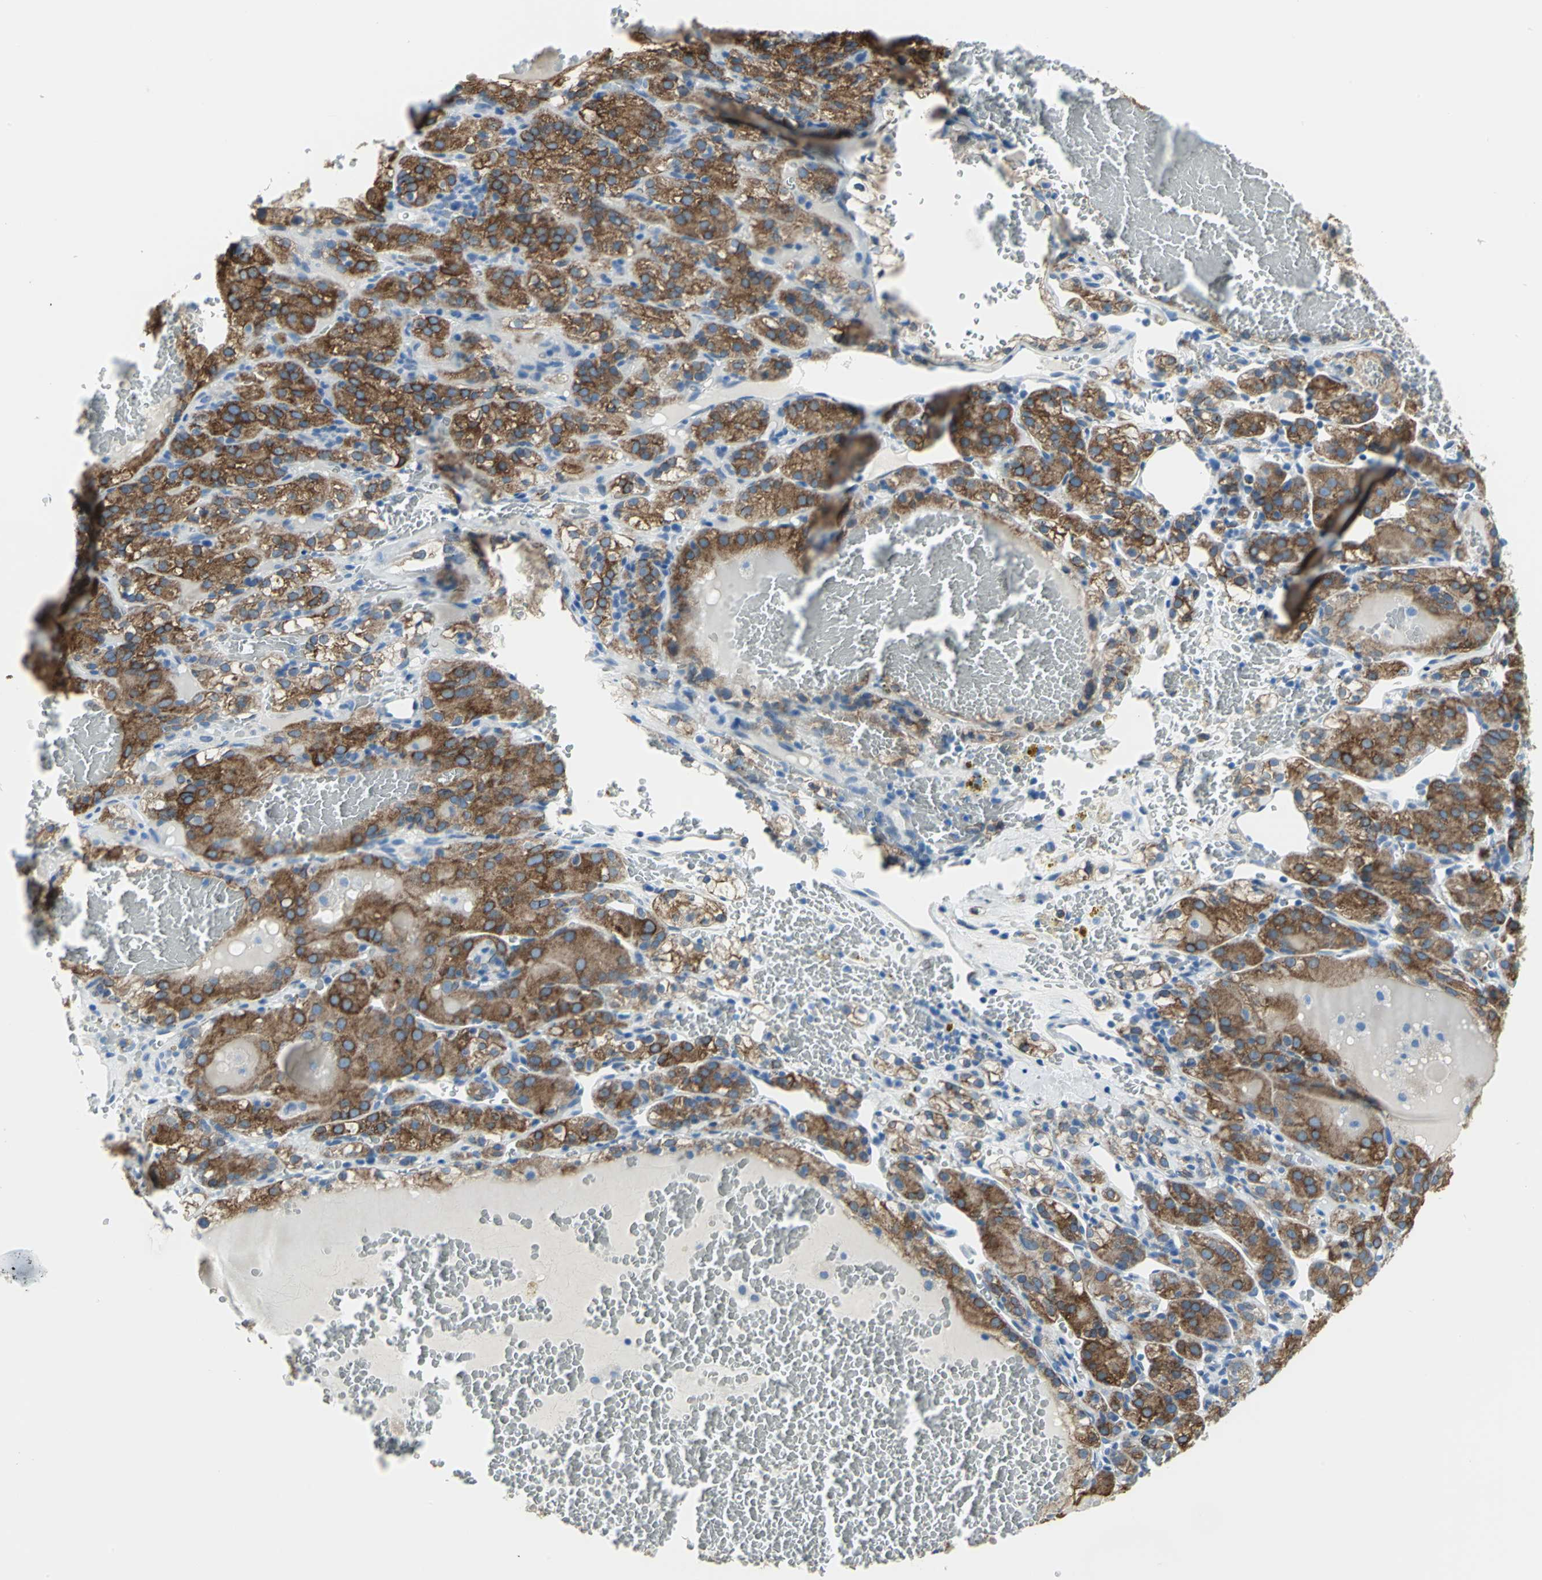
{"staining": {"intensity": "strong", "quantity": ">75%", "location": "cytoplasmic/membranous"}, "tissue": "renal cancer", "cell_type": "Tumor cells", "image_type": "cancer", "snomed": [{"axis": "morphology", "description": "Normal tissue, NOS"}, {"axis": "morphology", "description": "Adenocarcinoma, NOS"}, {"axis": "topography", "description": "Kidney"}], "caption": "IHC staining of renal adenocarcinoma, which exhibits high levels of strong cytoplasmic/membranous positivity in about >75% of tumor cells indicating strong cytoplasmic/membranous protein staining. The staining was performed using DAB (3,3'-diaminobenzidine) (brown) for protein detection and nuclei were counterstained in hematoxylin (blue).", "gene": "CYB5A", "patient": {"sex": "male", "age": 61}}